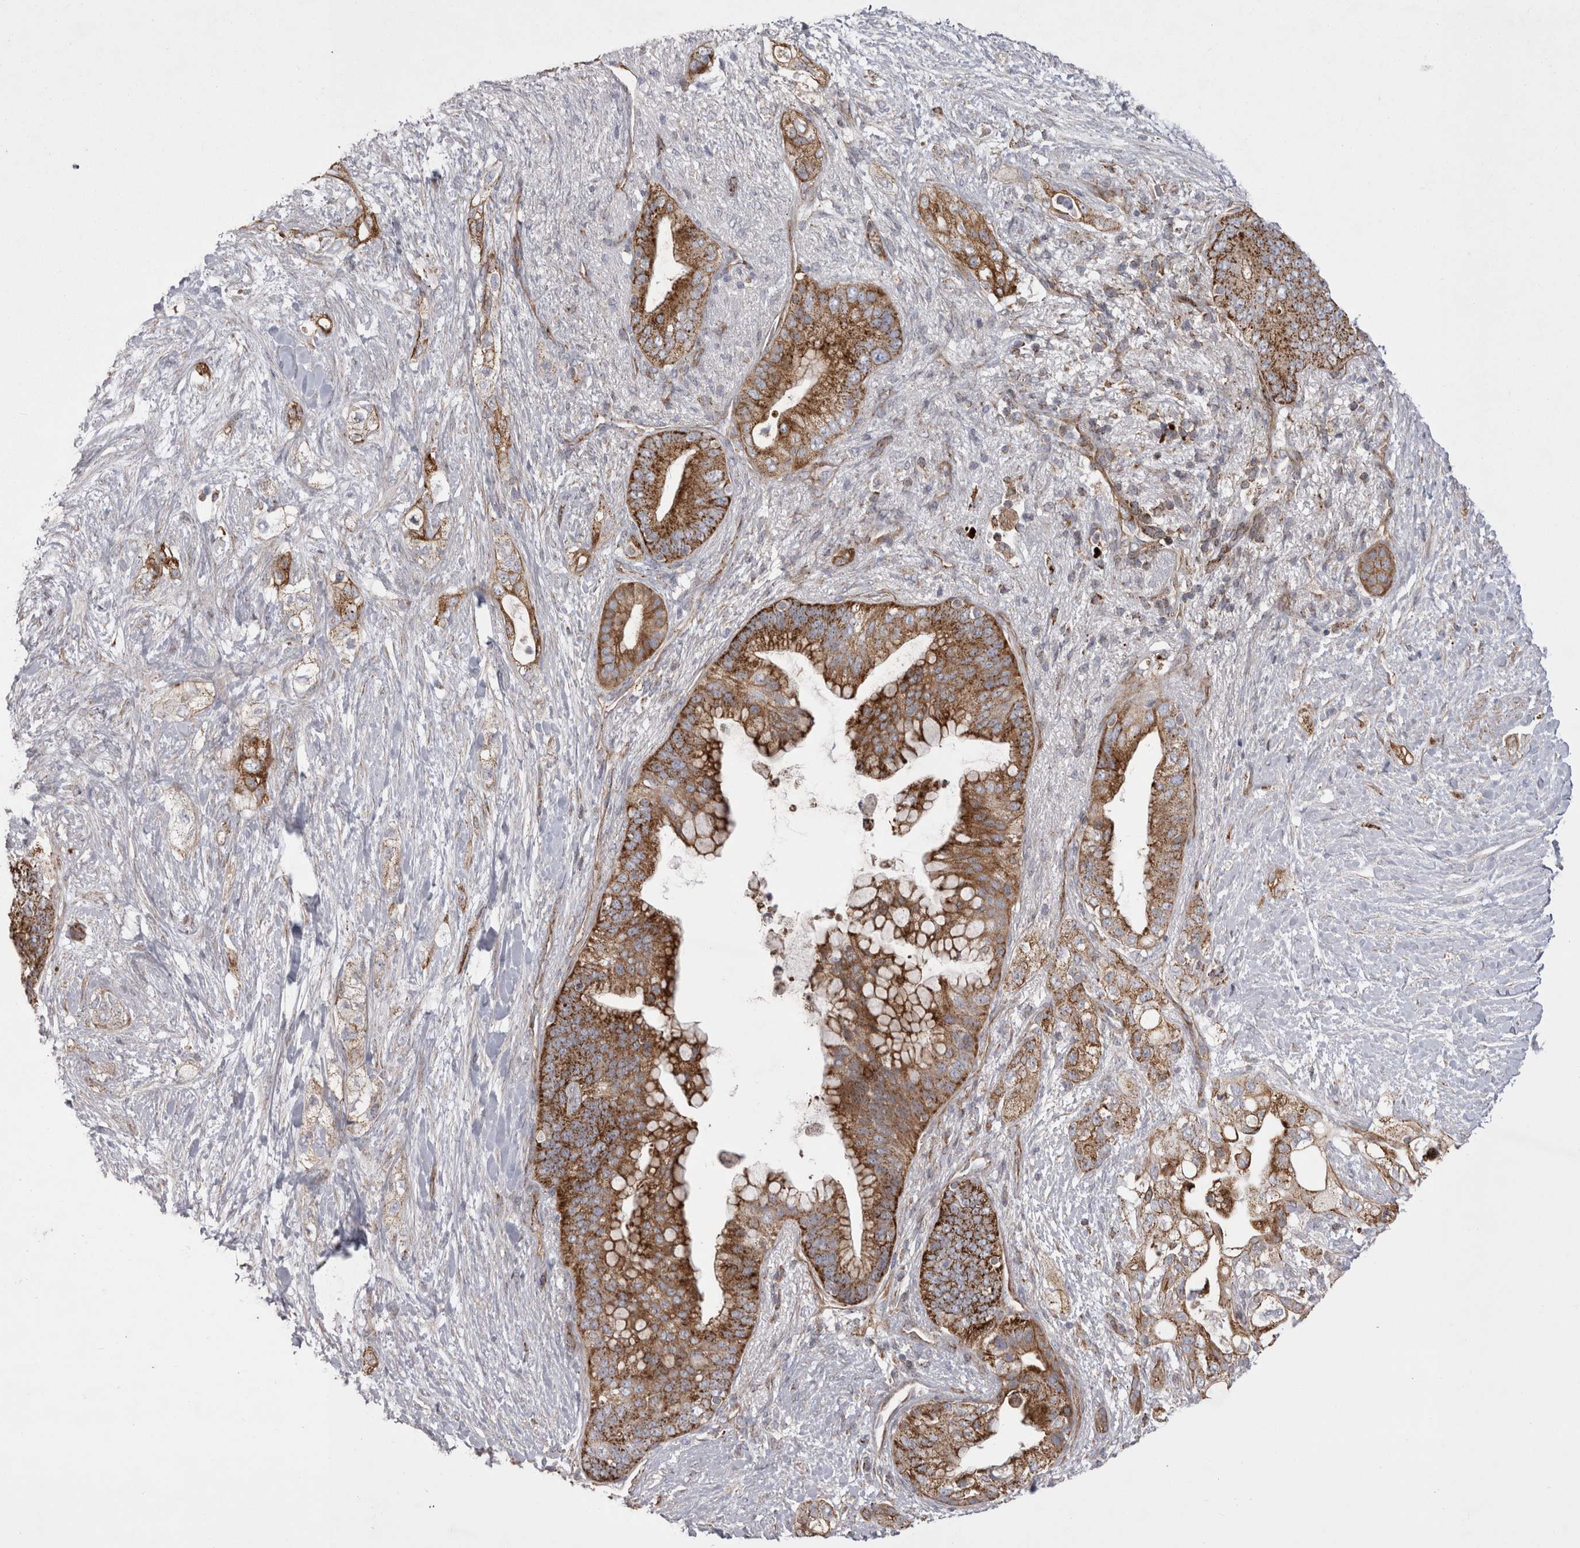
{"staining": {"intensity": "strong", "quantity": ">75%", "location": "cytoplasmic/membranous"}, "tissue": "pancreatic cancer", "cell_type": "Tumor cells", "image_type": "cancer", "snomed": [{"axis": "morphology", "description": "Adenocarcinoma, NOS"}, {"axis": "topography", "description": "Pancreas"}], "caption": "Pancreatic cancer (adenocarcinoma) stained with immunohistochemistry (IHC) reveals strong cytoplasmic/membranous staining in about >75% of tumor cells. (DAB IHC, brown staining for protein, blue staining for nuclei).", "gene": "TSPOAP1", "patient": {"sex": "male", "age": 53}}